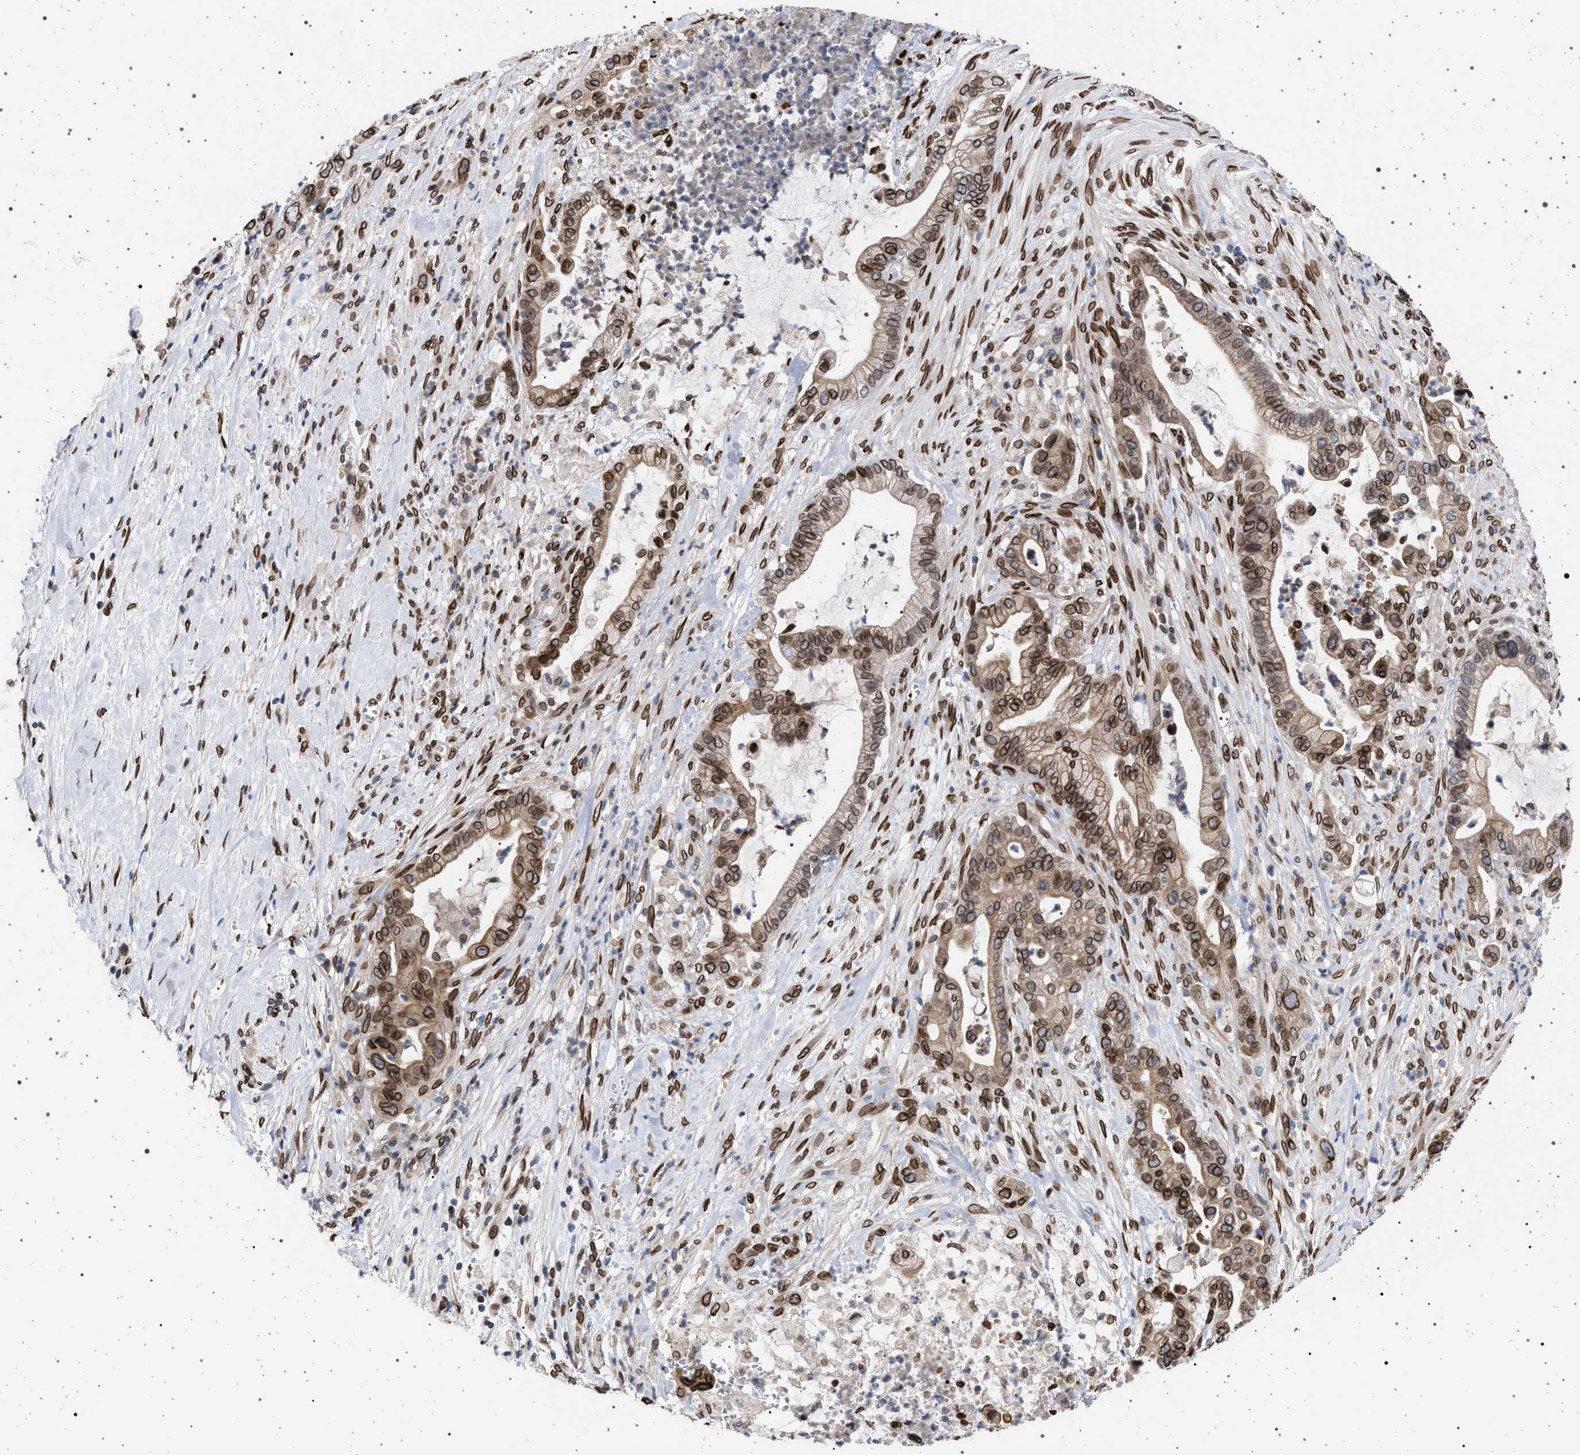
{"staining": {"intensity": "moderate", "quantity": ">75%", "location": "cytoplasmic/membranous,nuclear"}, "tissue": "pancreatic cancer", "cell_type": "Tumor cells", "image_type": "cancer", "snomed": [{"axis": "morphology", "description": "Adenocarcinoma, NOS"}, {"axis": "topography", "description": "Pancreas"}], "caption": "Brown immunohistochemical staining in human adenocarcinoma (pancreatic) displays moderate cytoplasmic/membranous and nuclear expression in approximately >75% of tumor cells.", "gene": "ING2", "patient": {"sex": "male", "age": 69}}